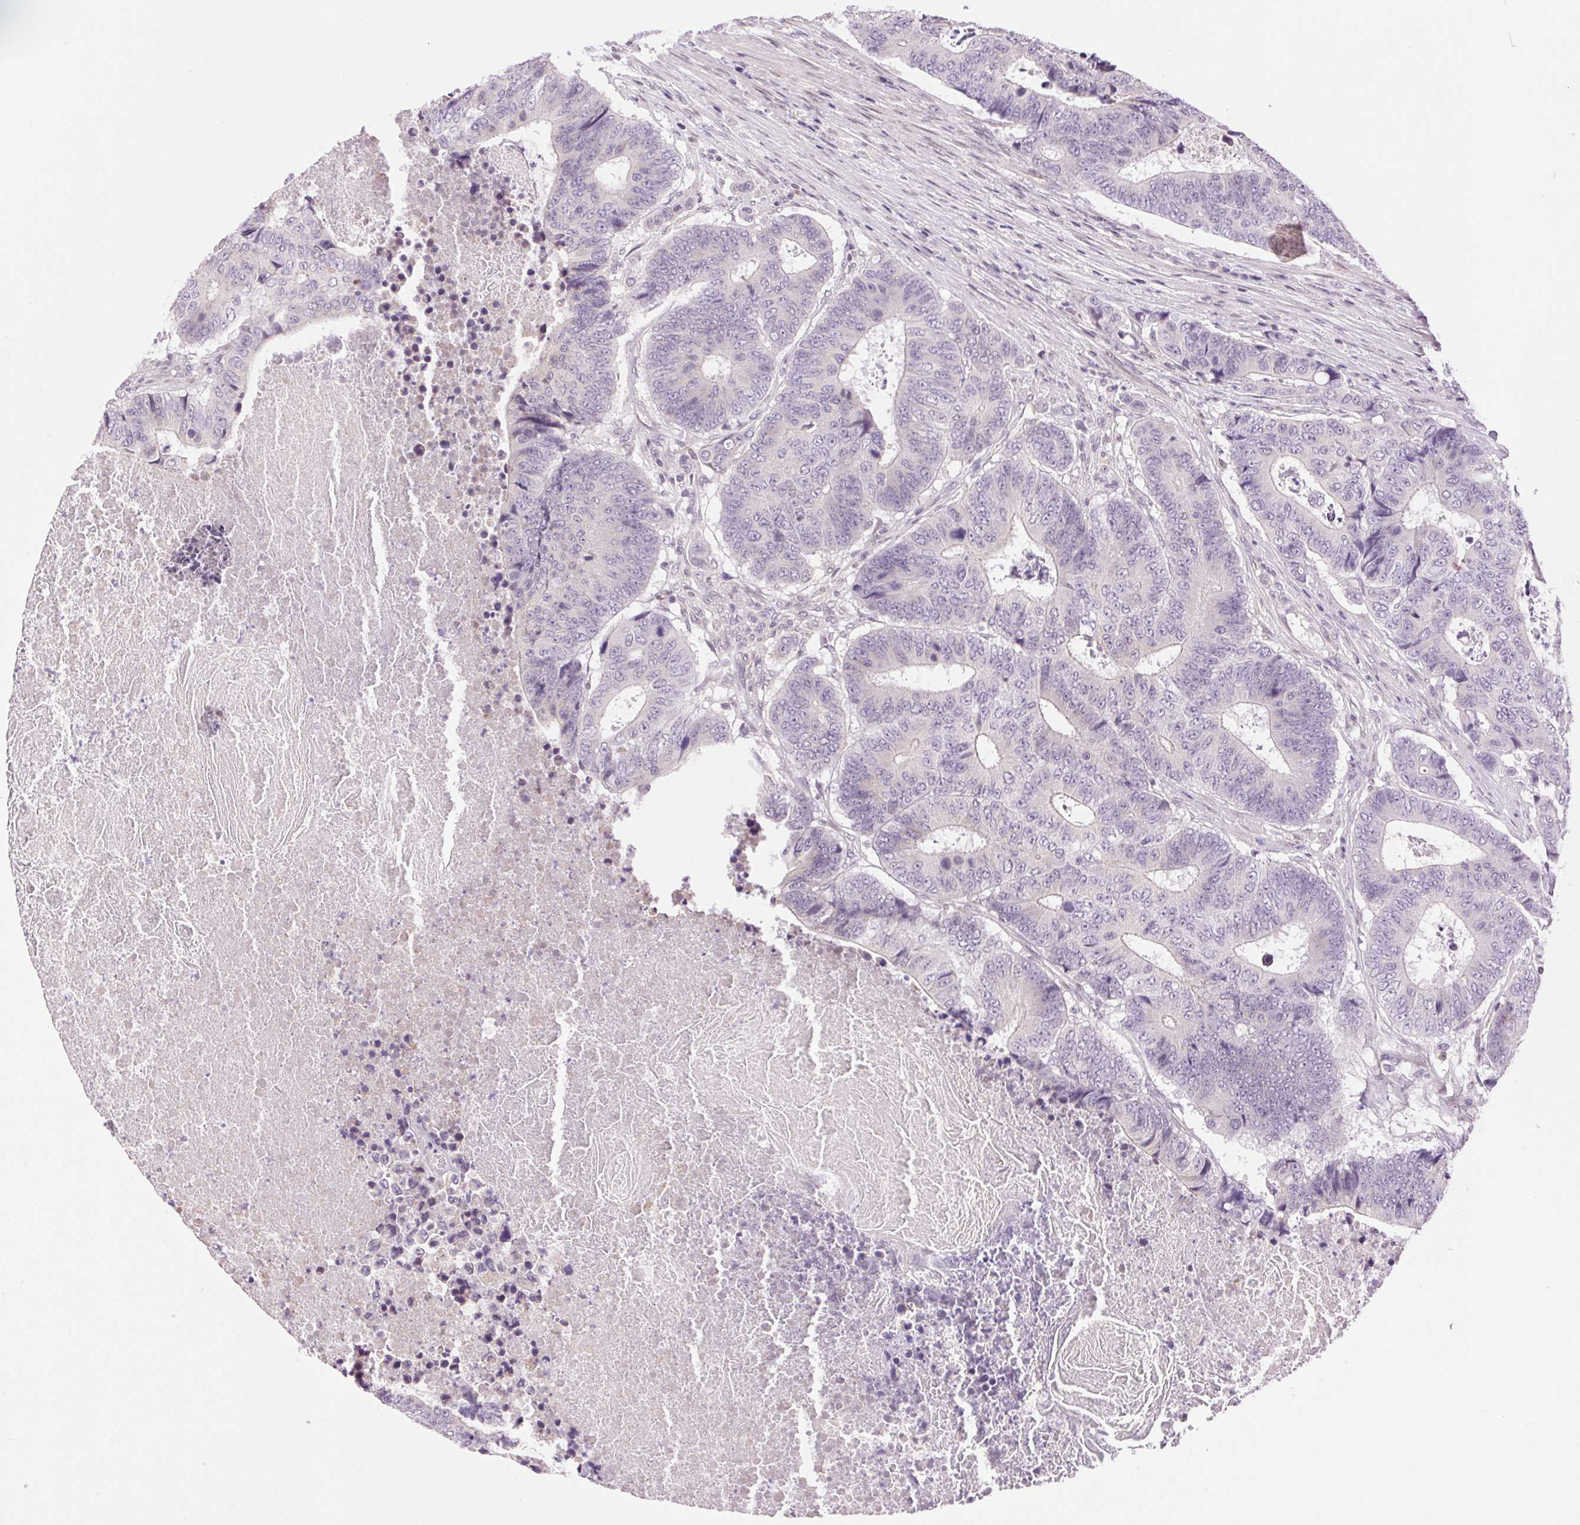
{"staining": {"intensity": "negative", "quantity": "none", "location": "none"}, "tissue": "colorectal cancer", "cell_type": "Tumor cells", "image_type": "cancer", "snomed": [{"axis": "morphology", "description": "Adenocarcinoma, NOS"}, {"axis": "topography", "description": "Colon"}], "caption": "Colorectal adenocarcinoma stained for a protein using immunohistochemistry (IHC) shows no staining tumor cells.", "gene": "SMIM13", "patient": {"sex": "female", "age": 48}}